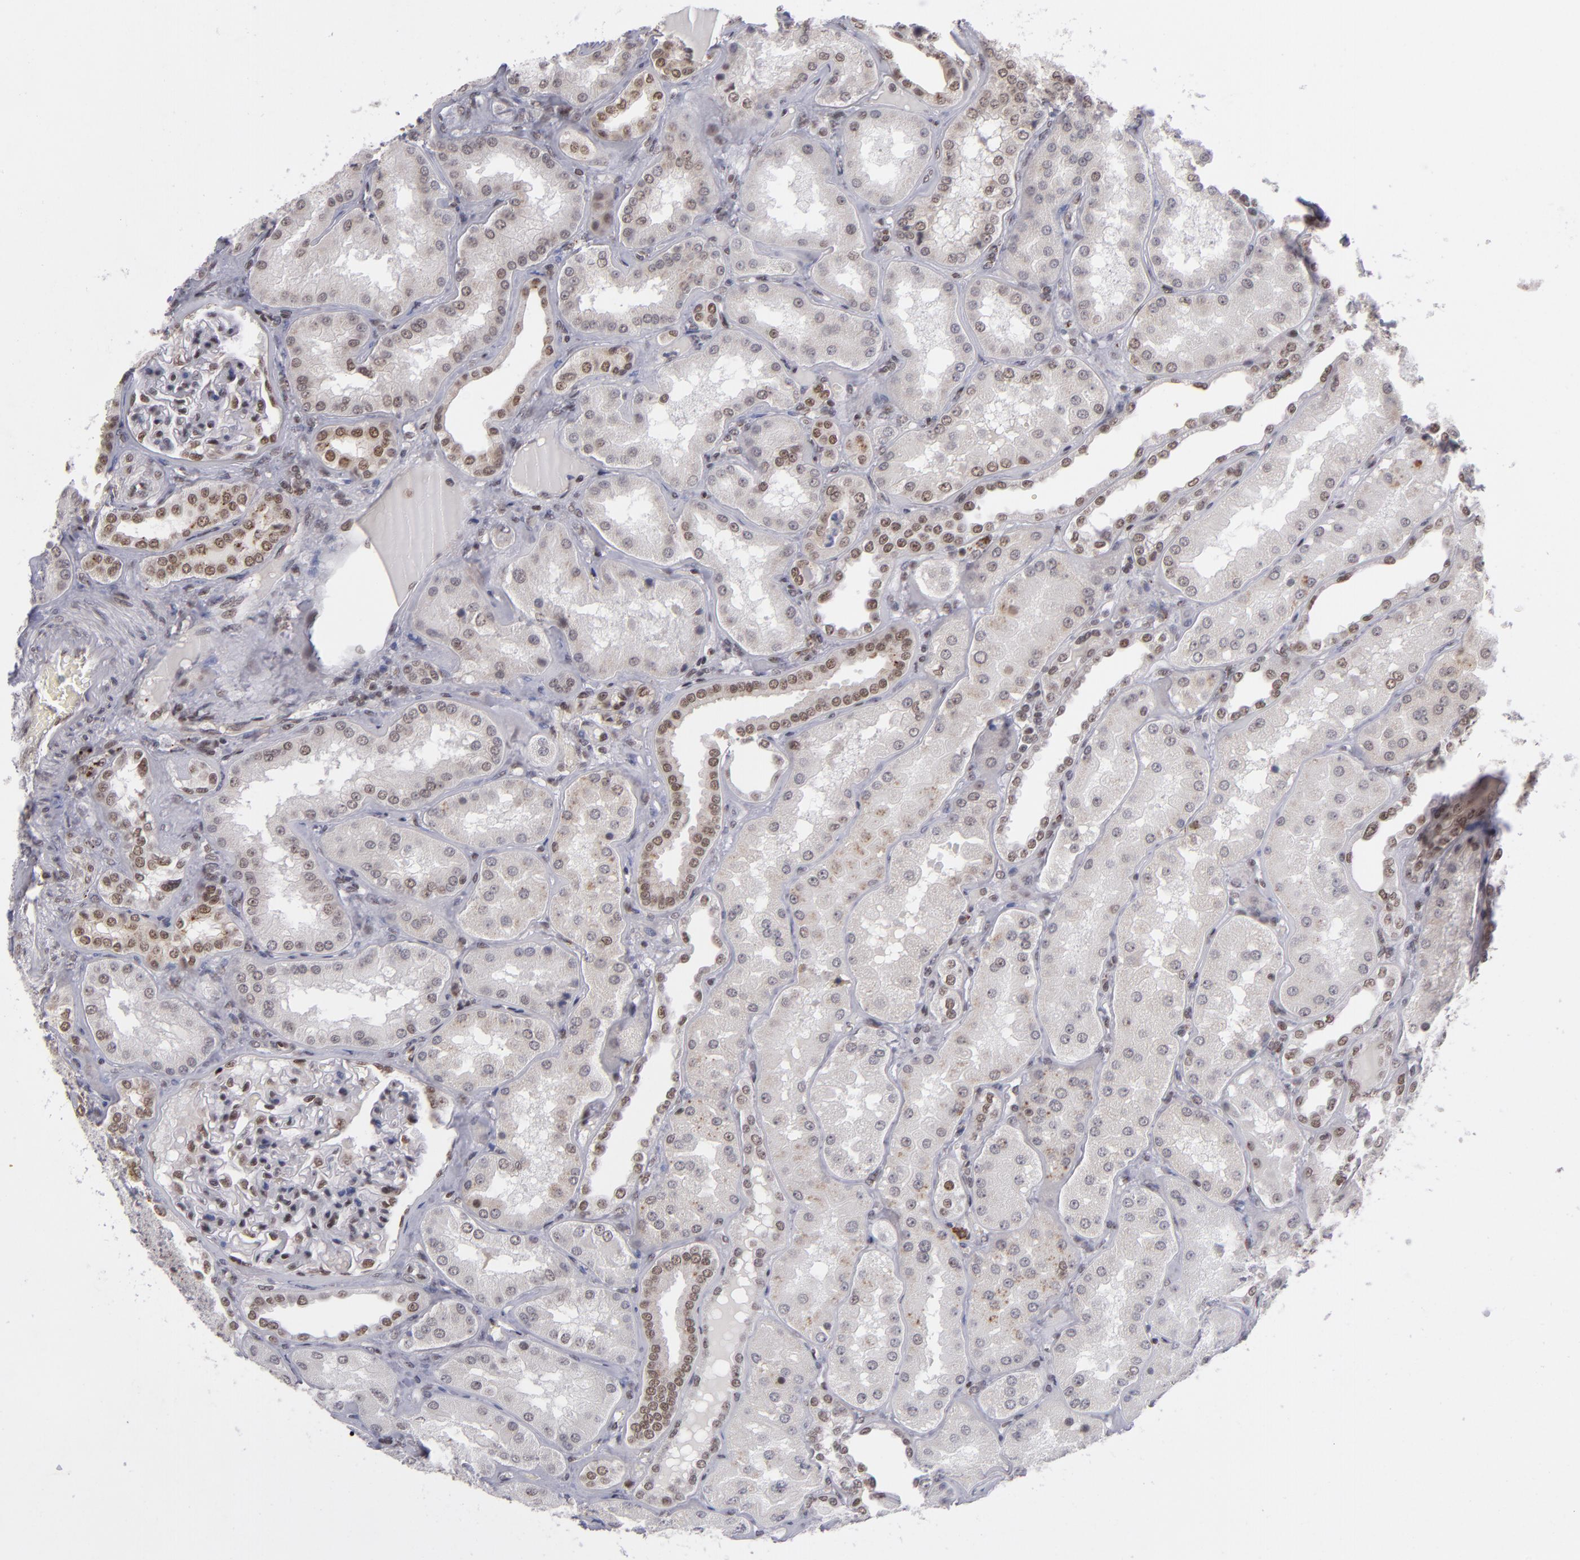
{"staining": {"intensity": "moderate", "quantity": "25%-75%", "location": "nuclear"}, "tissue": "kidney", "cell_type": "Cells in glomeruli", "image_type": "normal", "snomed": [{"axis": "morphology", "description": "Normal tissue, NOS"}, {"axis": "topography", "description": "Kidney"}], "caption": "Protein staining of unremarkable kidney exhibits moderate nuclear positivity in about 25%-75% of cells in glomeruli. The staining was performed using DAB to visualize the protein expression in brown, while the nuclei were stained in blue with hematoxylin (Magnification: 20x).", "gene": "MLLT3", "patient": {"sex": "female", "age": 56}}